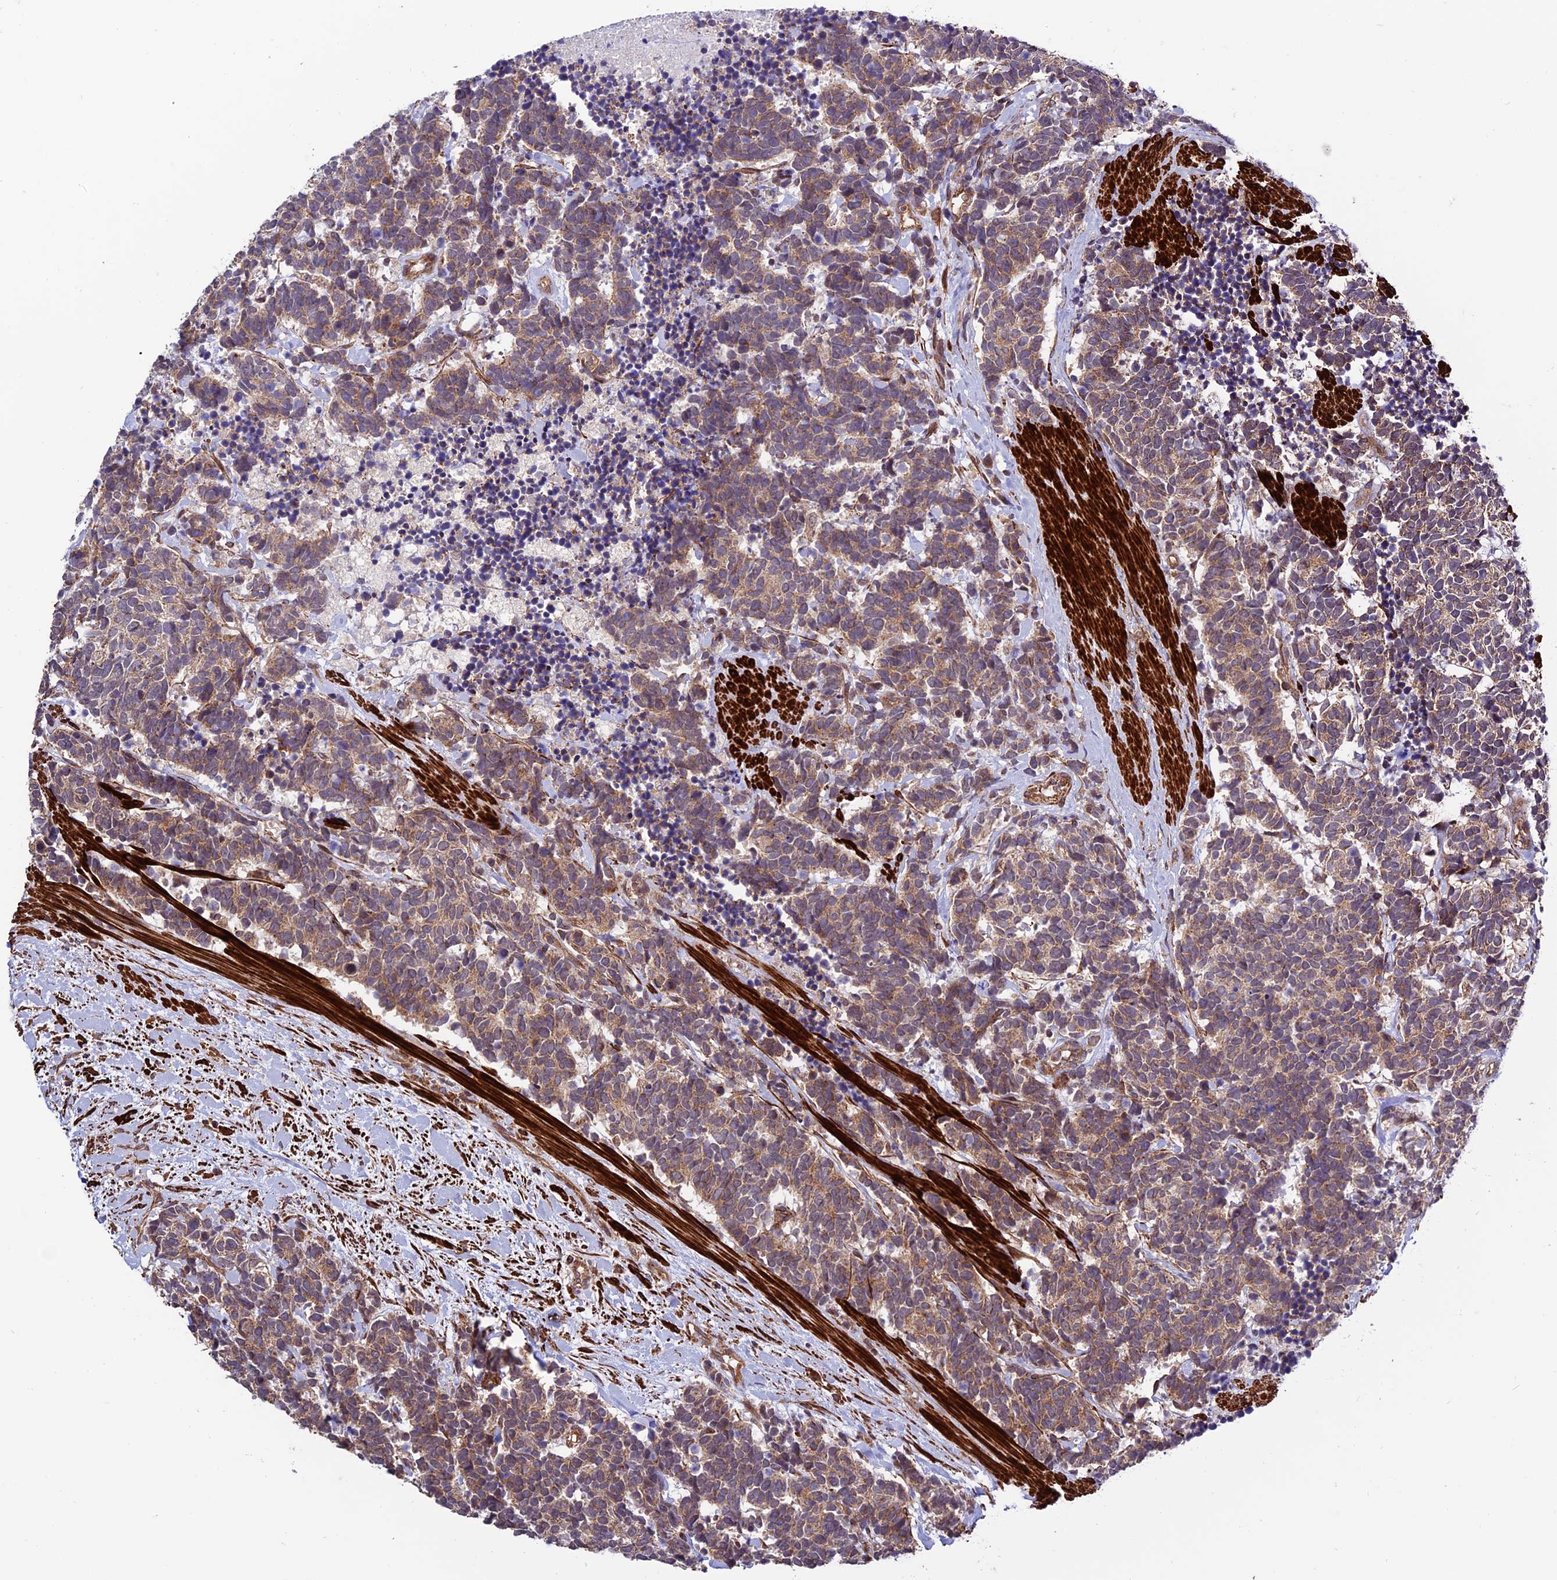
{"staining": {"intensity": "moderate", "quantity": ">75%", "location": "cytoplasmic/membranous"}, "tissue": "carcinoid", "cell_type": "Tumor cells", "image_type": "cancer", "snomed": [{"axis": "morphology", "description": "Carcinoma, NOS"}, {"axis": "morphology", "description": "Carcinoid, malignant, NOS"}, {"axis": "topography", "description": "Prostate"}], "caption": "A high-resolution photomicrograph shows immunohistochemistry (IHC) staining of carcinoma, which demonstrates moderate cytoplasmic/membranous staining in about >75% of tumor cells. (IHC, brightfield microscopy, high magnification).", "gene": "TNIP3", "patient": {"sex": "male", "age": 57}}